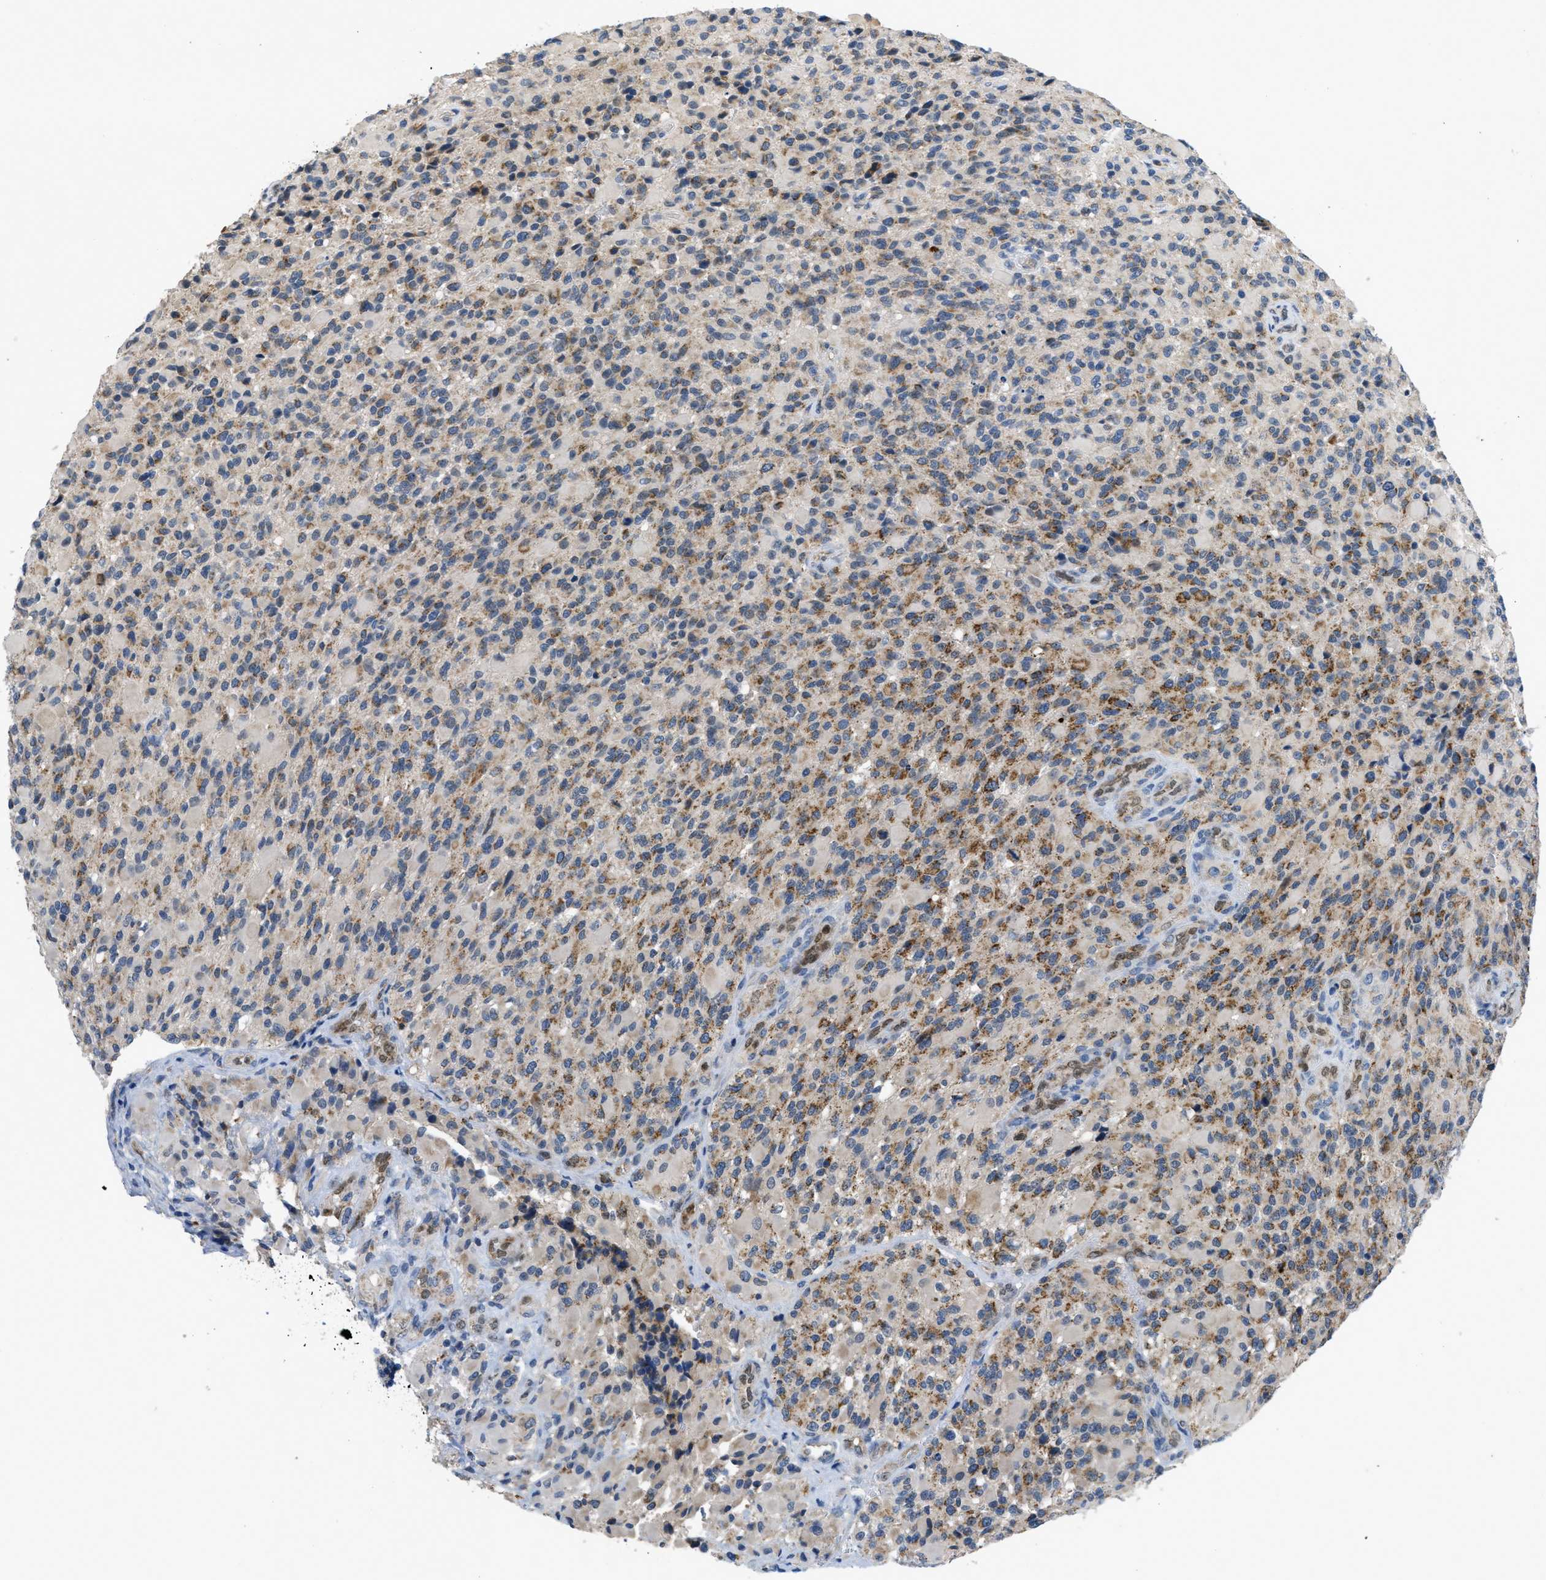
{"staining": {"intensity": "moderate", "quantity": "25%-75%", "location": "cytoplasmic/membranous"}, "tissue": "glioma", "cell_type": "Tumor cells", "image_type": "cancer", "snomed": [{"axis": "morphology", "description": "Glioma, malignant, High grade"}, {"axis": "topography", "description": "Brain"}], "caption": "Tumor cells demonstrate moderate cytoplasmic/membranous positivity in approximately 25%-75% of cells in glioma.", "gene": "PNKD", "patient": {"sex": "male", "age": 71}}